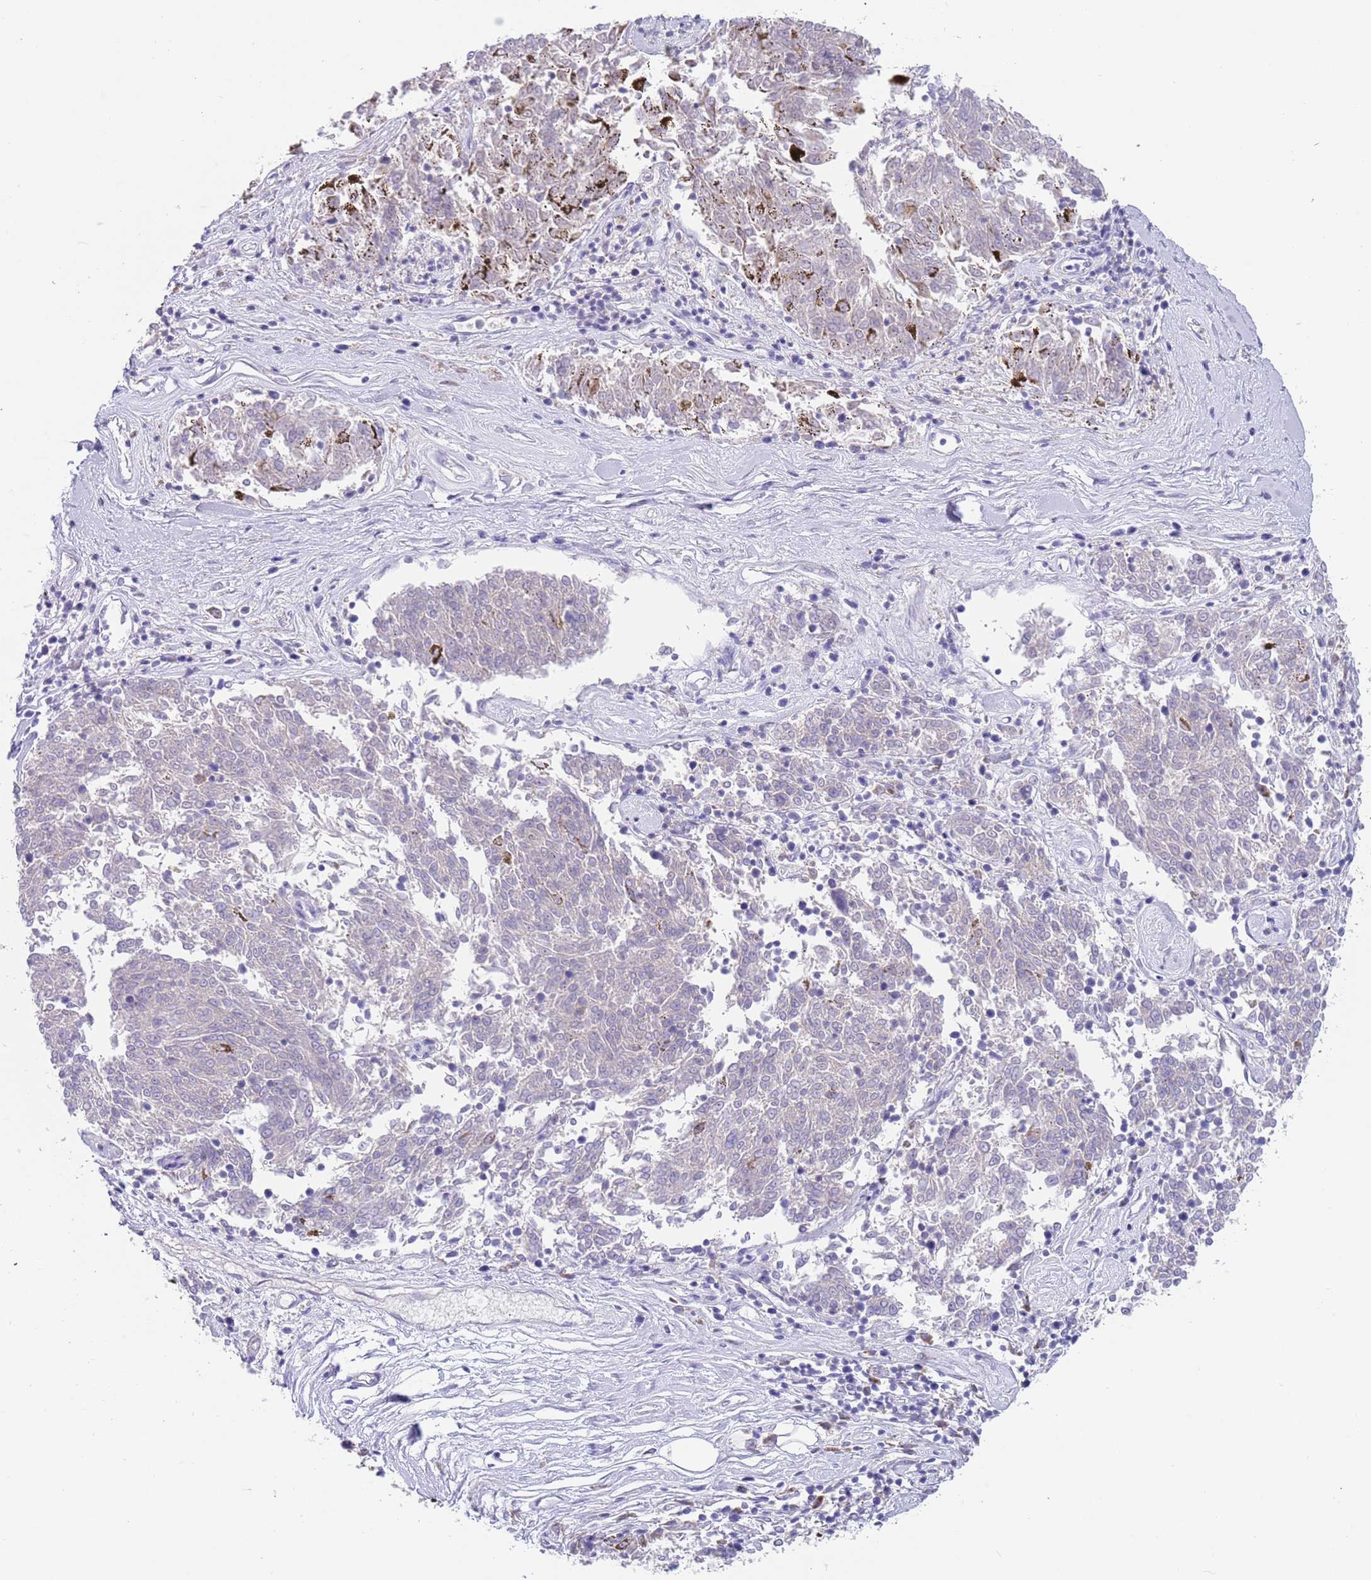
{"staining": {"intensity": "negative", "quantity": "none", "location": "none"}, "tissue": "melanoma", "cell_type": "Tumor cells", "image_type": "cancer", "snomed": [{"axis": "morphology", "description": "Malignant melanoma, NOS"}, {"axis": "topography", "description": "Skin"}], "caption": "DAB immunohistochemical staining of malignant melanoma displays no significant positivity in tumor cells.", "gene": "TYW1", "patient": {"sex": "female", "age": 72}}